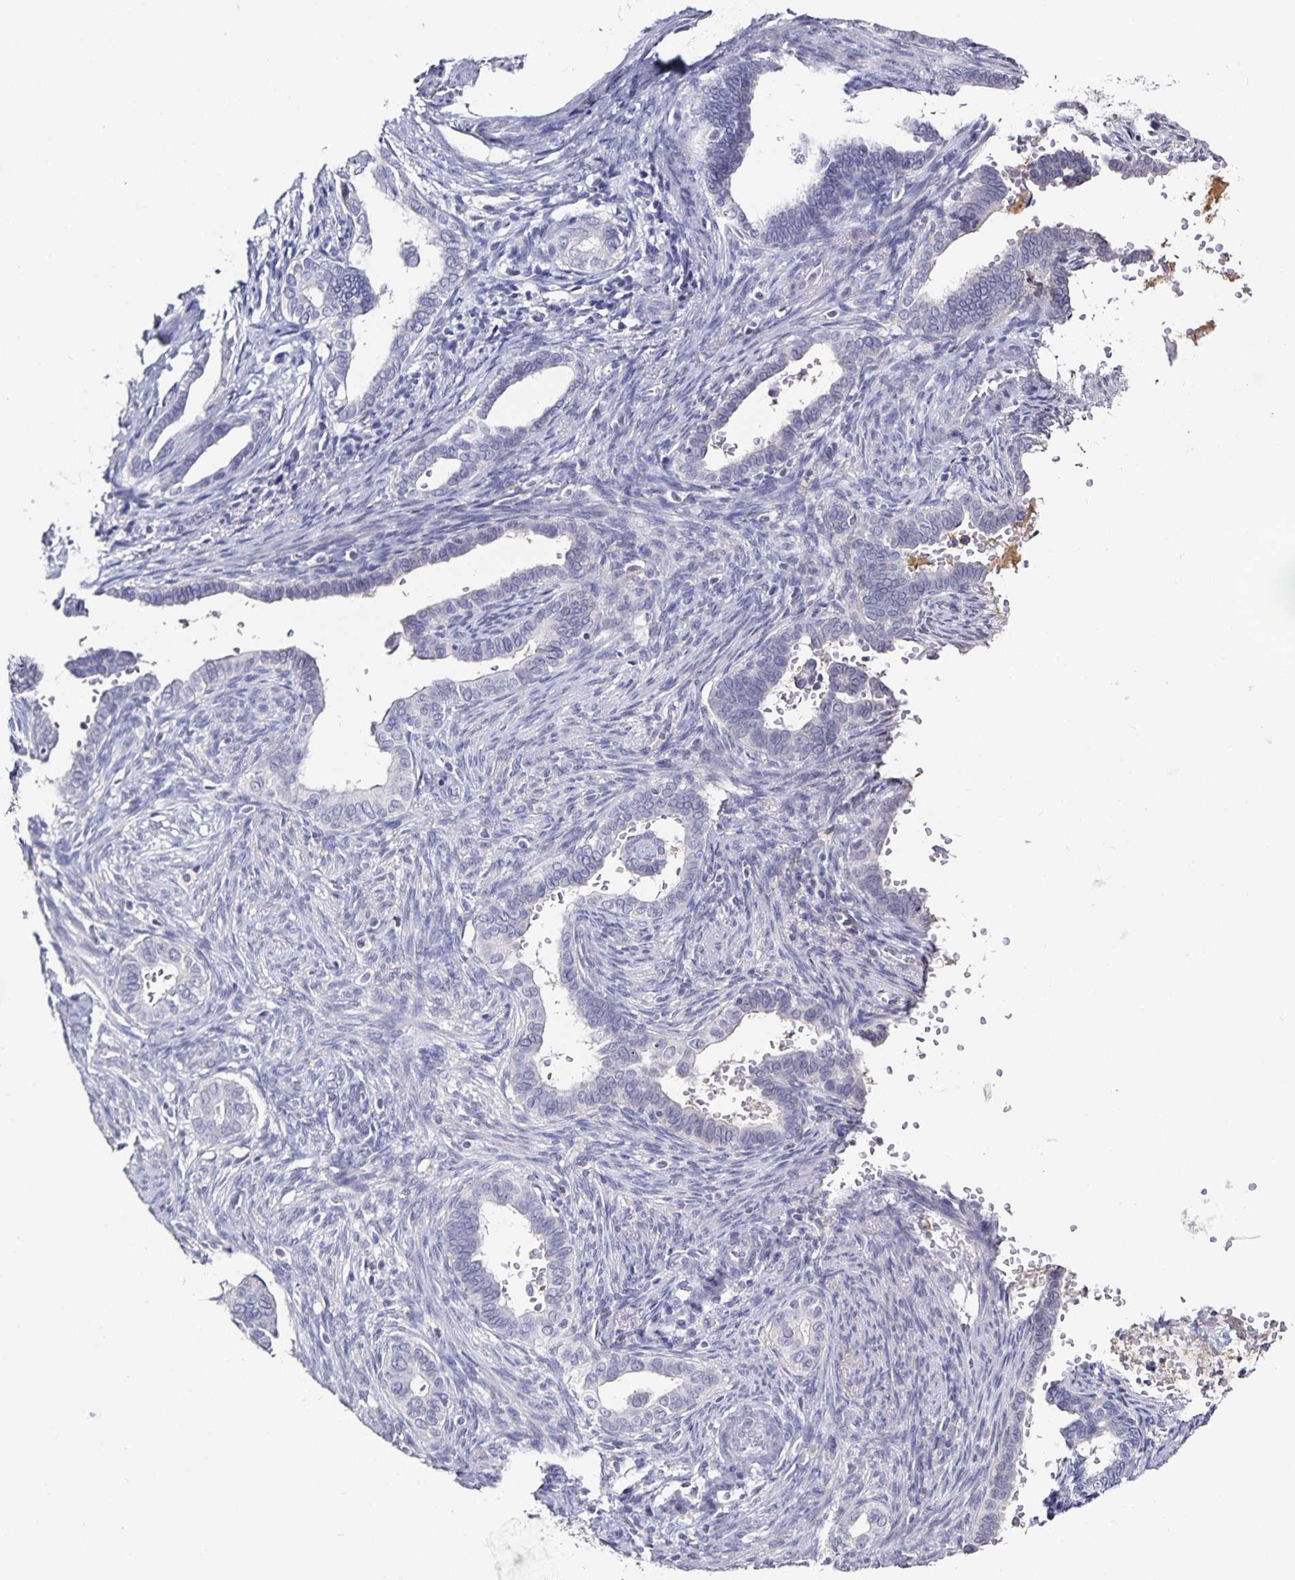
{"staining": {"intensity": "negative", "quantity": "none", "location": "none"}, "tissue": "cervical cancer", "cell_type": "Tumor cells", "image_type": "cancer", "snomed": [{"axis": "morphology", "description": "Adenocarcinoma, NOS"}, {"axis": "morphology", "description": "Adenocarcinoma, Low grade"}, {"axis": "topography", "description": "Cervix"}], "caption": "Cervical cancer (adenocarcinoma (low-grade)) was stained to show a protein in brown. There is no significant positivity in tumor cells.", "gene": "TTR", "patient": {"sex": "female", "age": 35}}